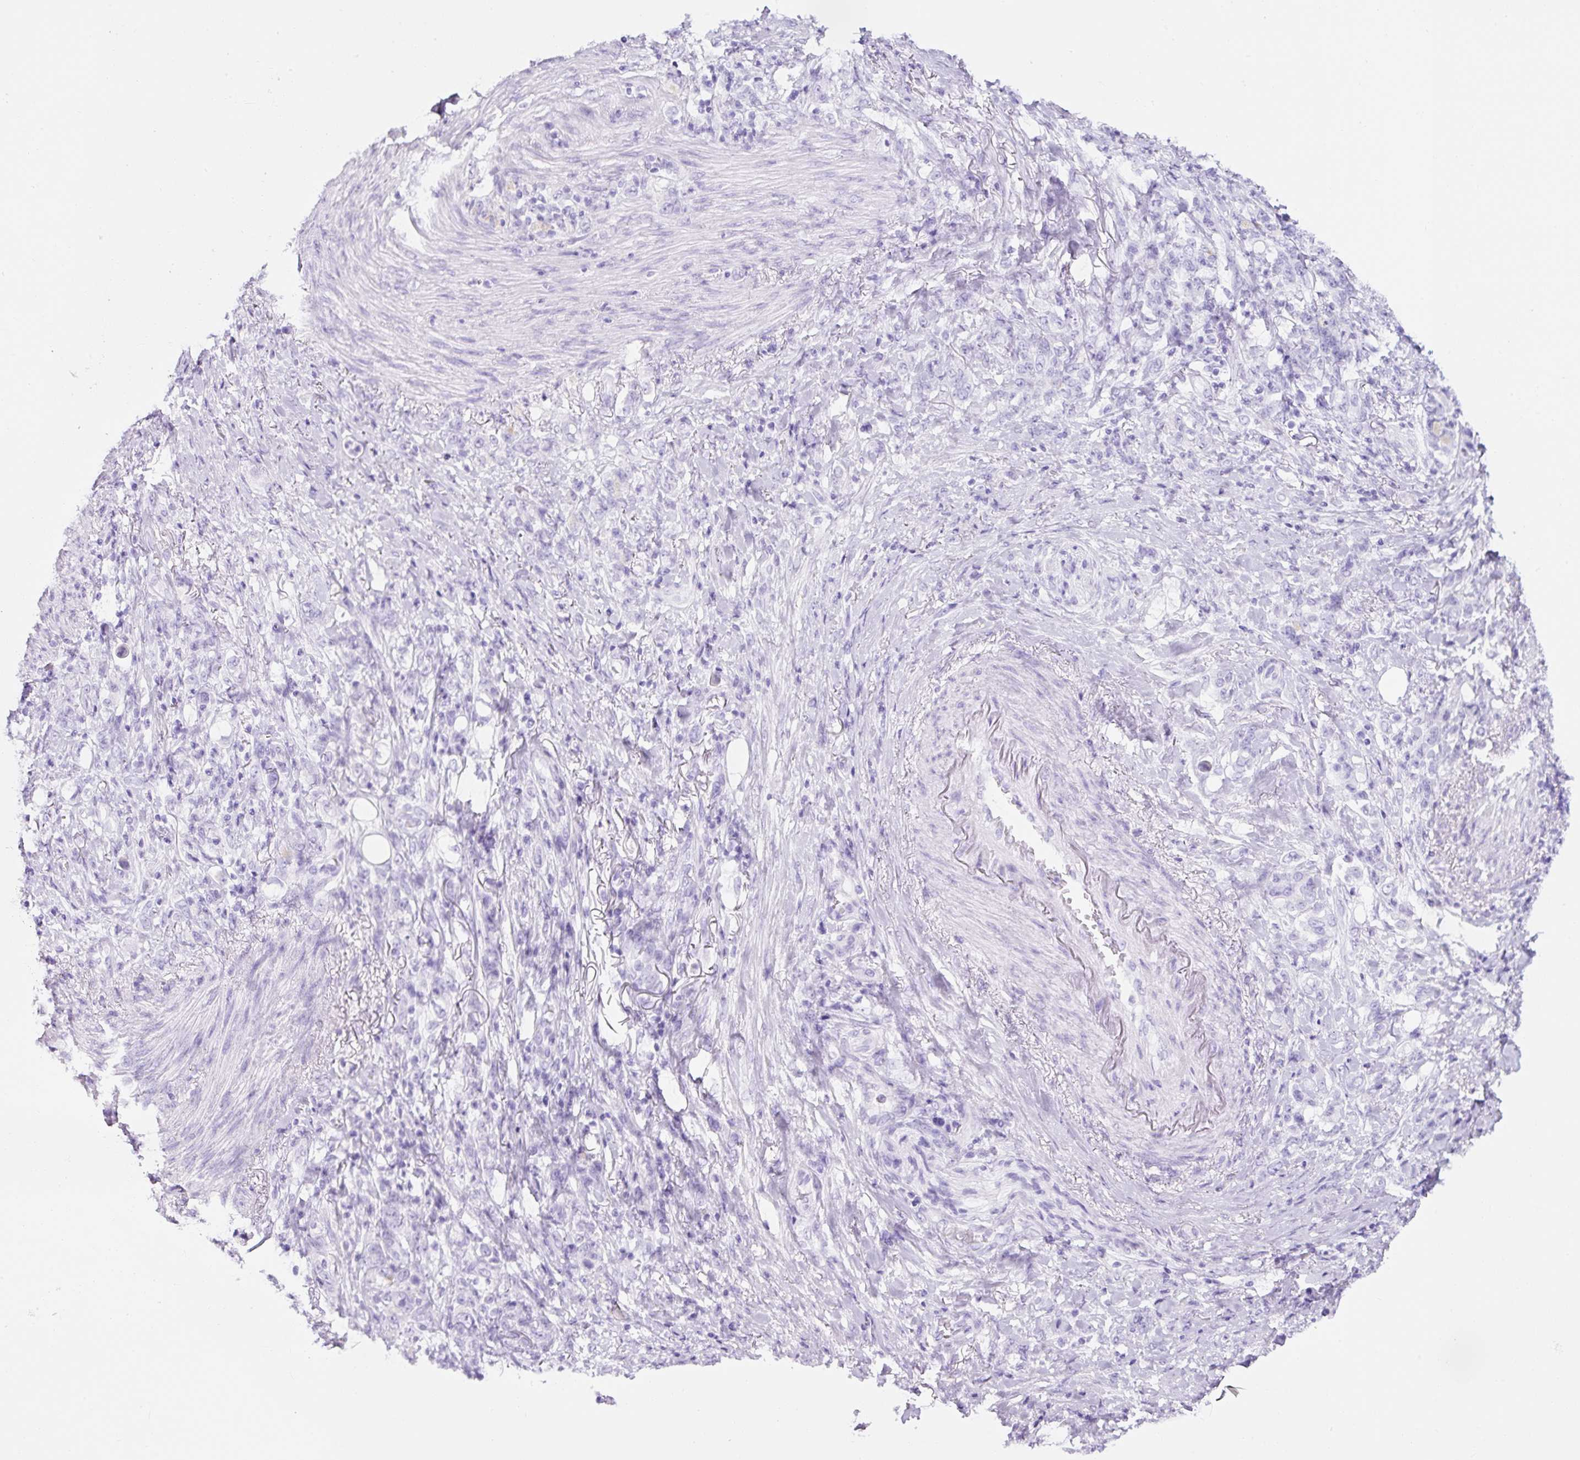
{"staining": {"intensity": "negative", "quantity": "none", "location": "none"}, "tissue": "stomach cancer", "cell_type": "Tumor cells", "image_type": "cancer", "snomed": [{"axis": "morphology", "description": "Adenocarcinoma, NOS"}, {"axis": "topography", "description": "Stomach"}], "caption": "A micrograph of adenocarcinoma (stomach) stained for a protein displays no brown staining in tumor cells.", "gene": "TMEM200B", "patient": {"sex": "female", "age": 79}}